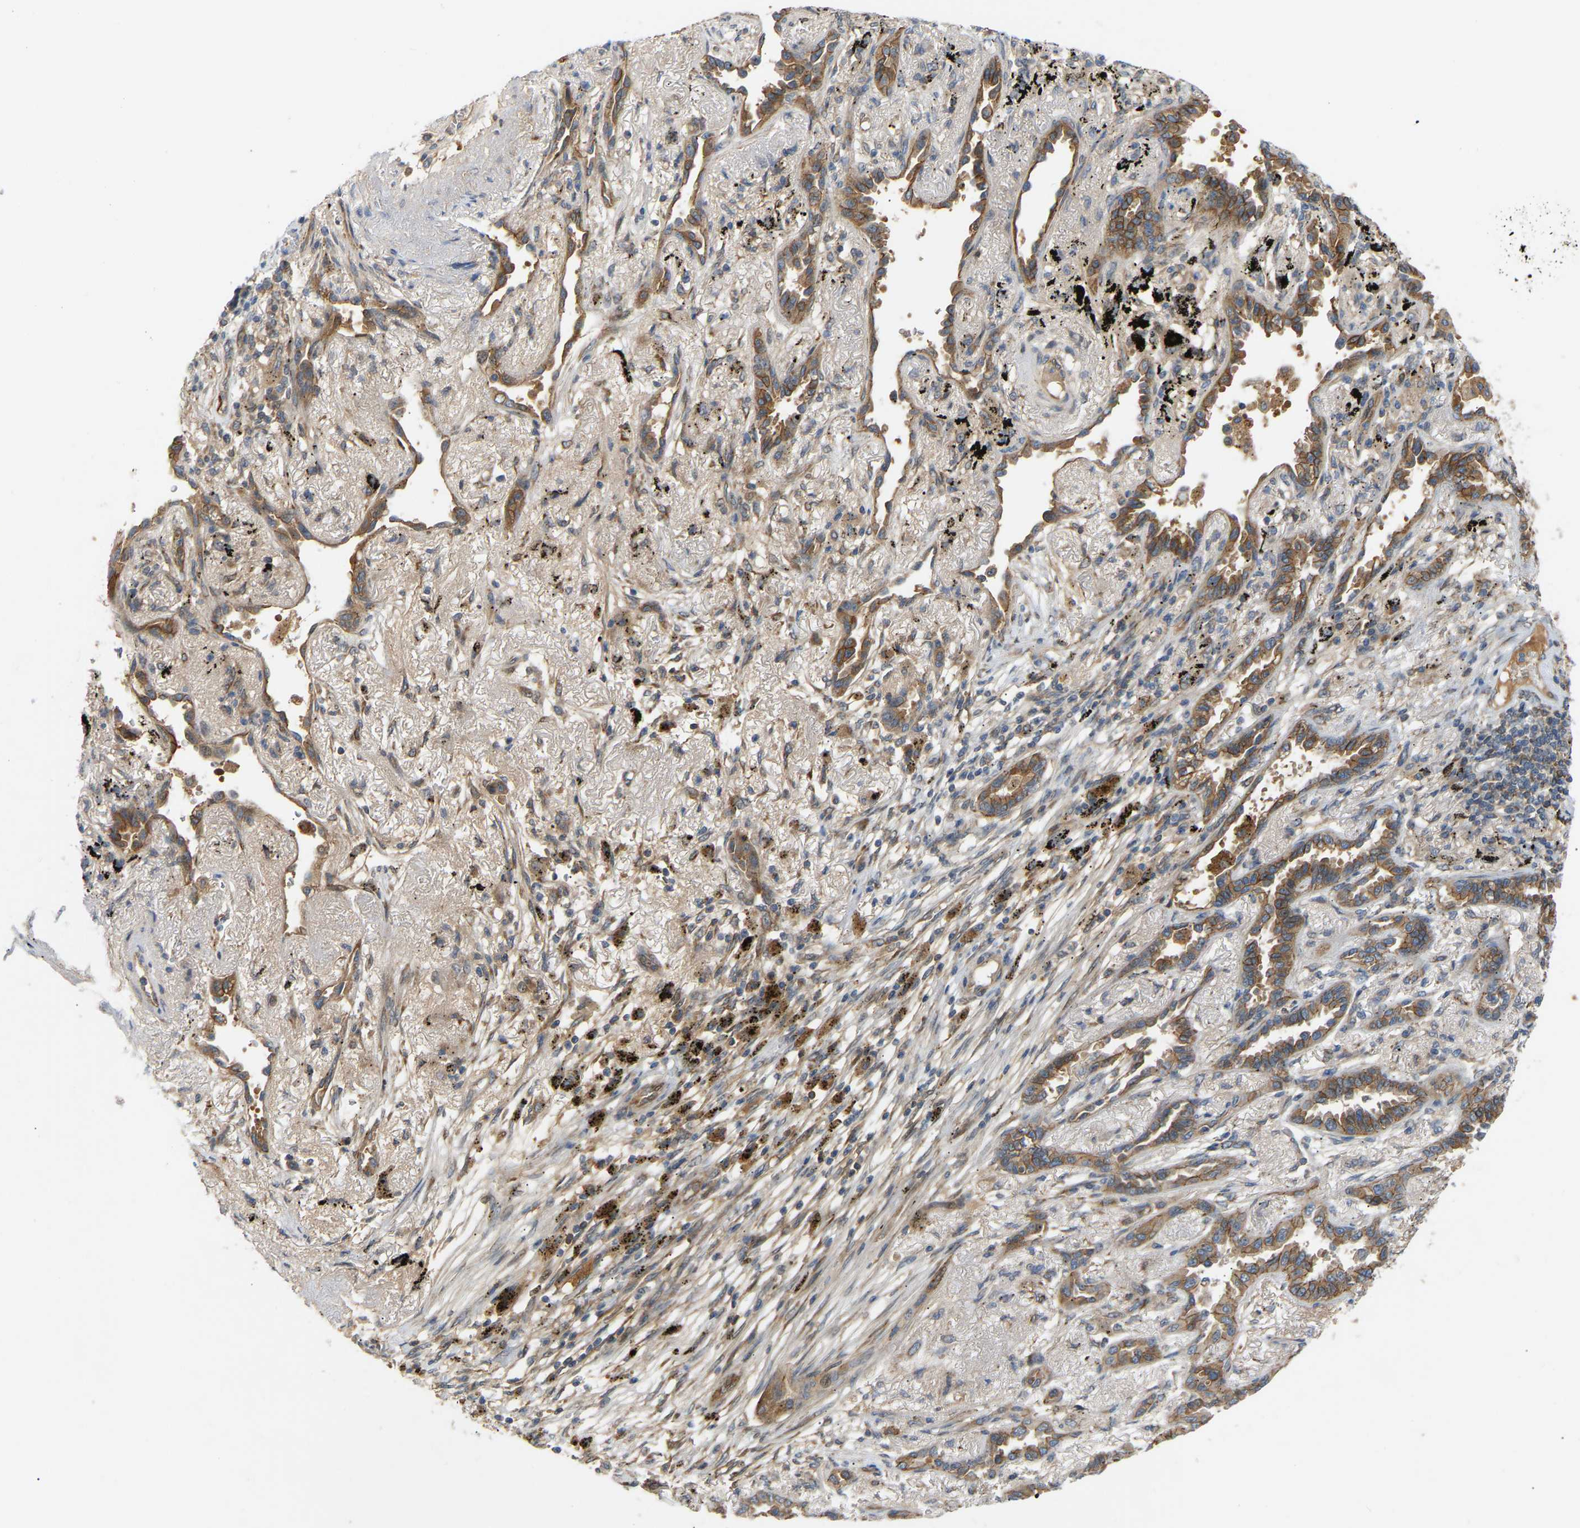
{"staining": {"intensity": "moderate", "quantity": ">75%", "location": "cytoplasmic/membranous"}, "tissue": "lung cancer", "cell_type": "Tumor cells", "image_type": "cancer", "snomed": [{"axis": "morphology", "description": "Adenocarcinoma, NOS"}, {"axis": "topography", "description": "Lung"}], "caption": "This is a histology image of IHC staining of lung cancer (adenocarcinoma), which shows moderate expression in the cytoplasmic/membranous of tumor cells.", "gene": "PTCD1", "patient": {"sex": "male", "age": 59}}